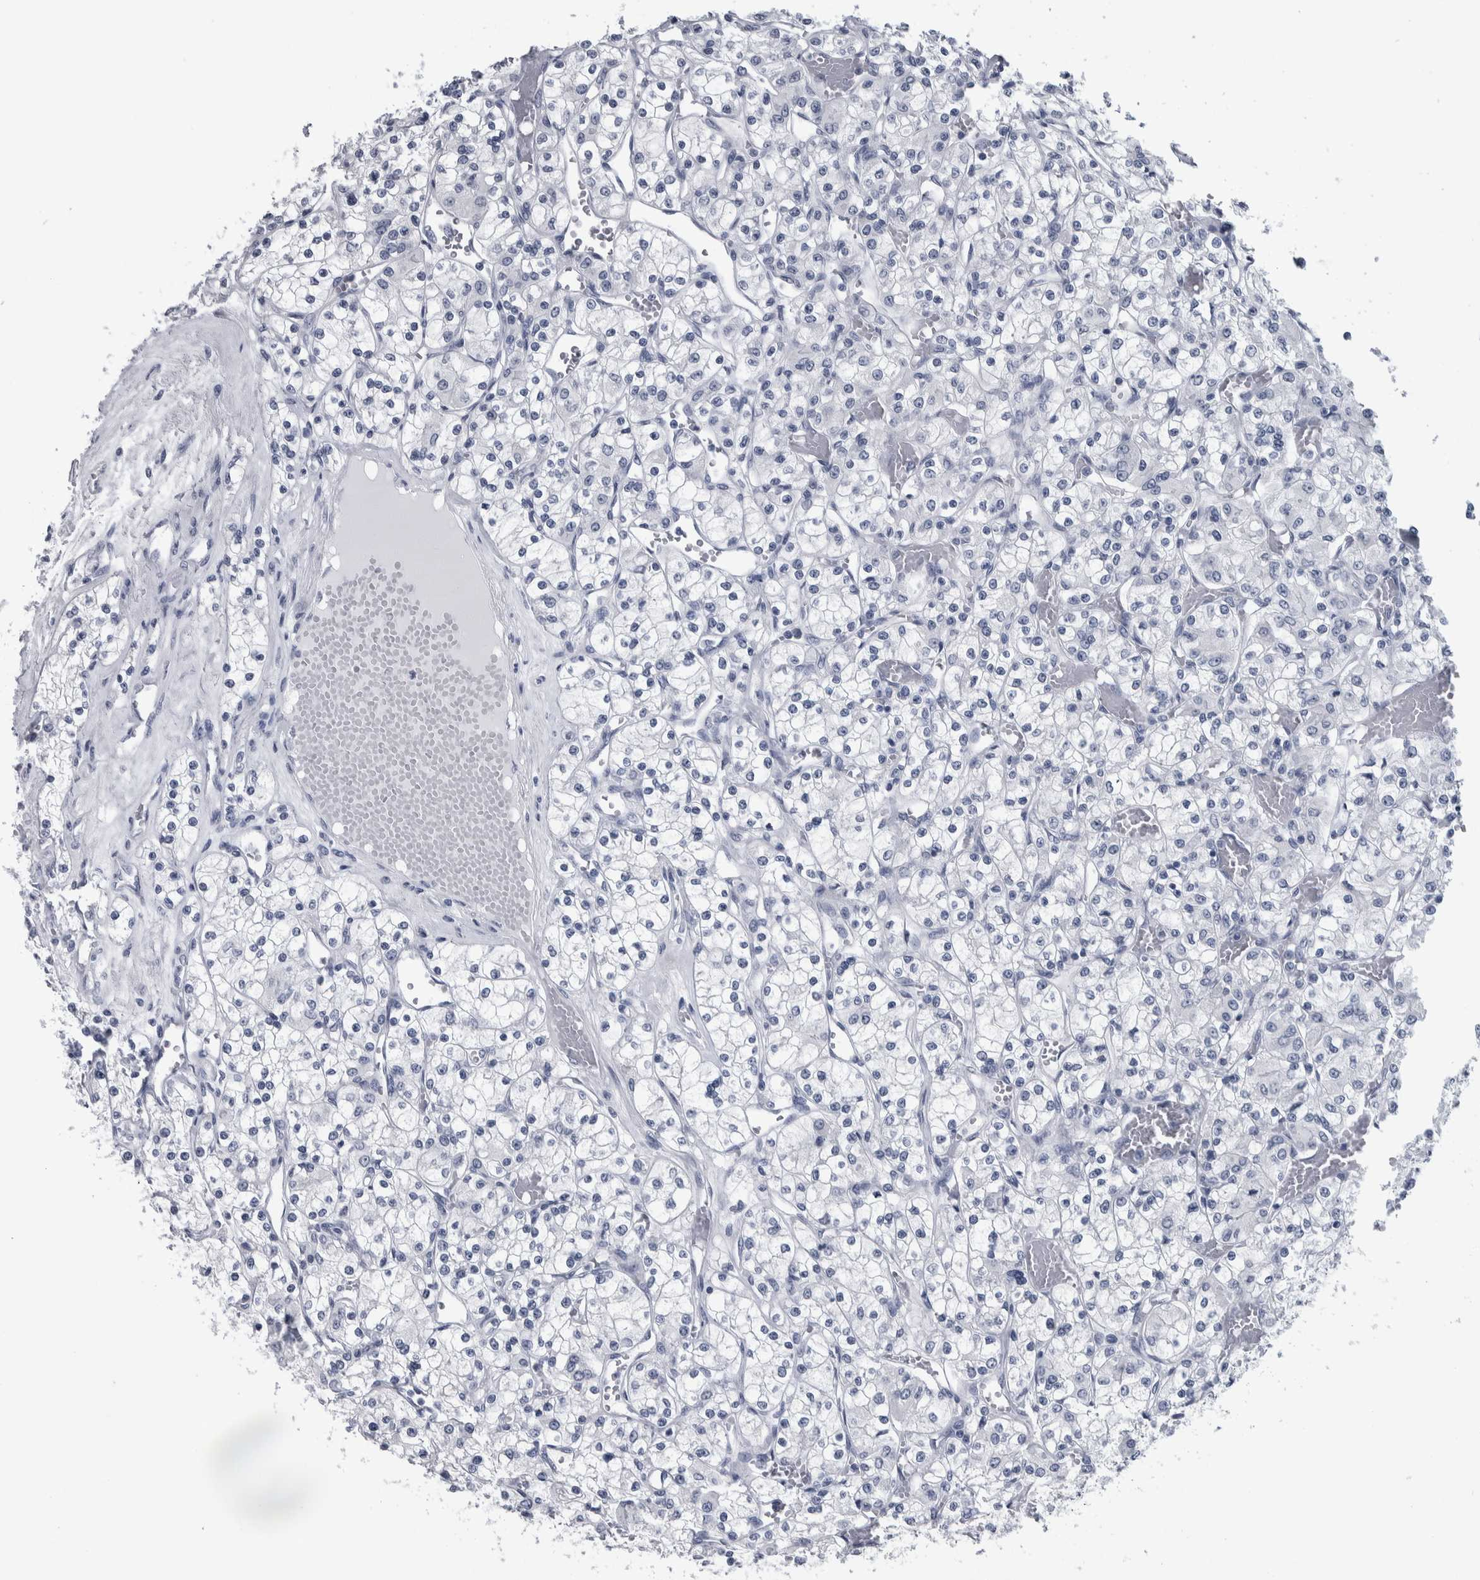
{"staining": {"intensity": "negative", "quantity": "none", "location": "none"}, "tissue": "renal cancer", "cell_type": "Tumor cells", "image_type": "cancer", "snomed": [{"axis": "morphology", "description": "Adenocarcinoma, NOS"}, {"axis": "topography", "description": "Kidney"}], "caption": "This is an immunohistochemistry (IHC) micrograph of renal cancer. There is no expression in tumor cells.", "gene": "CDH17", "patient": {"sex": "female", "age": 59}}